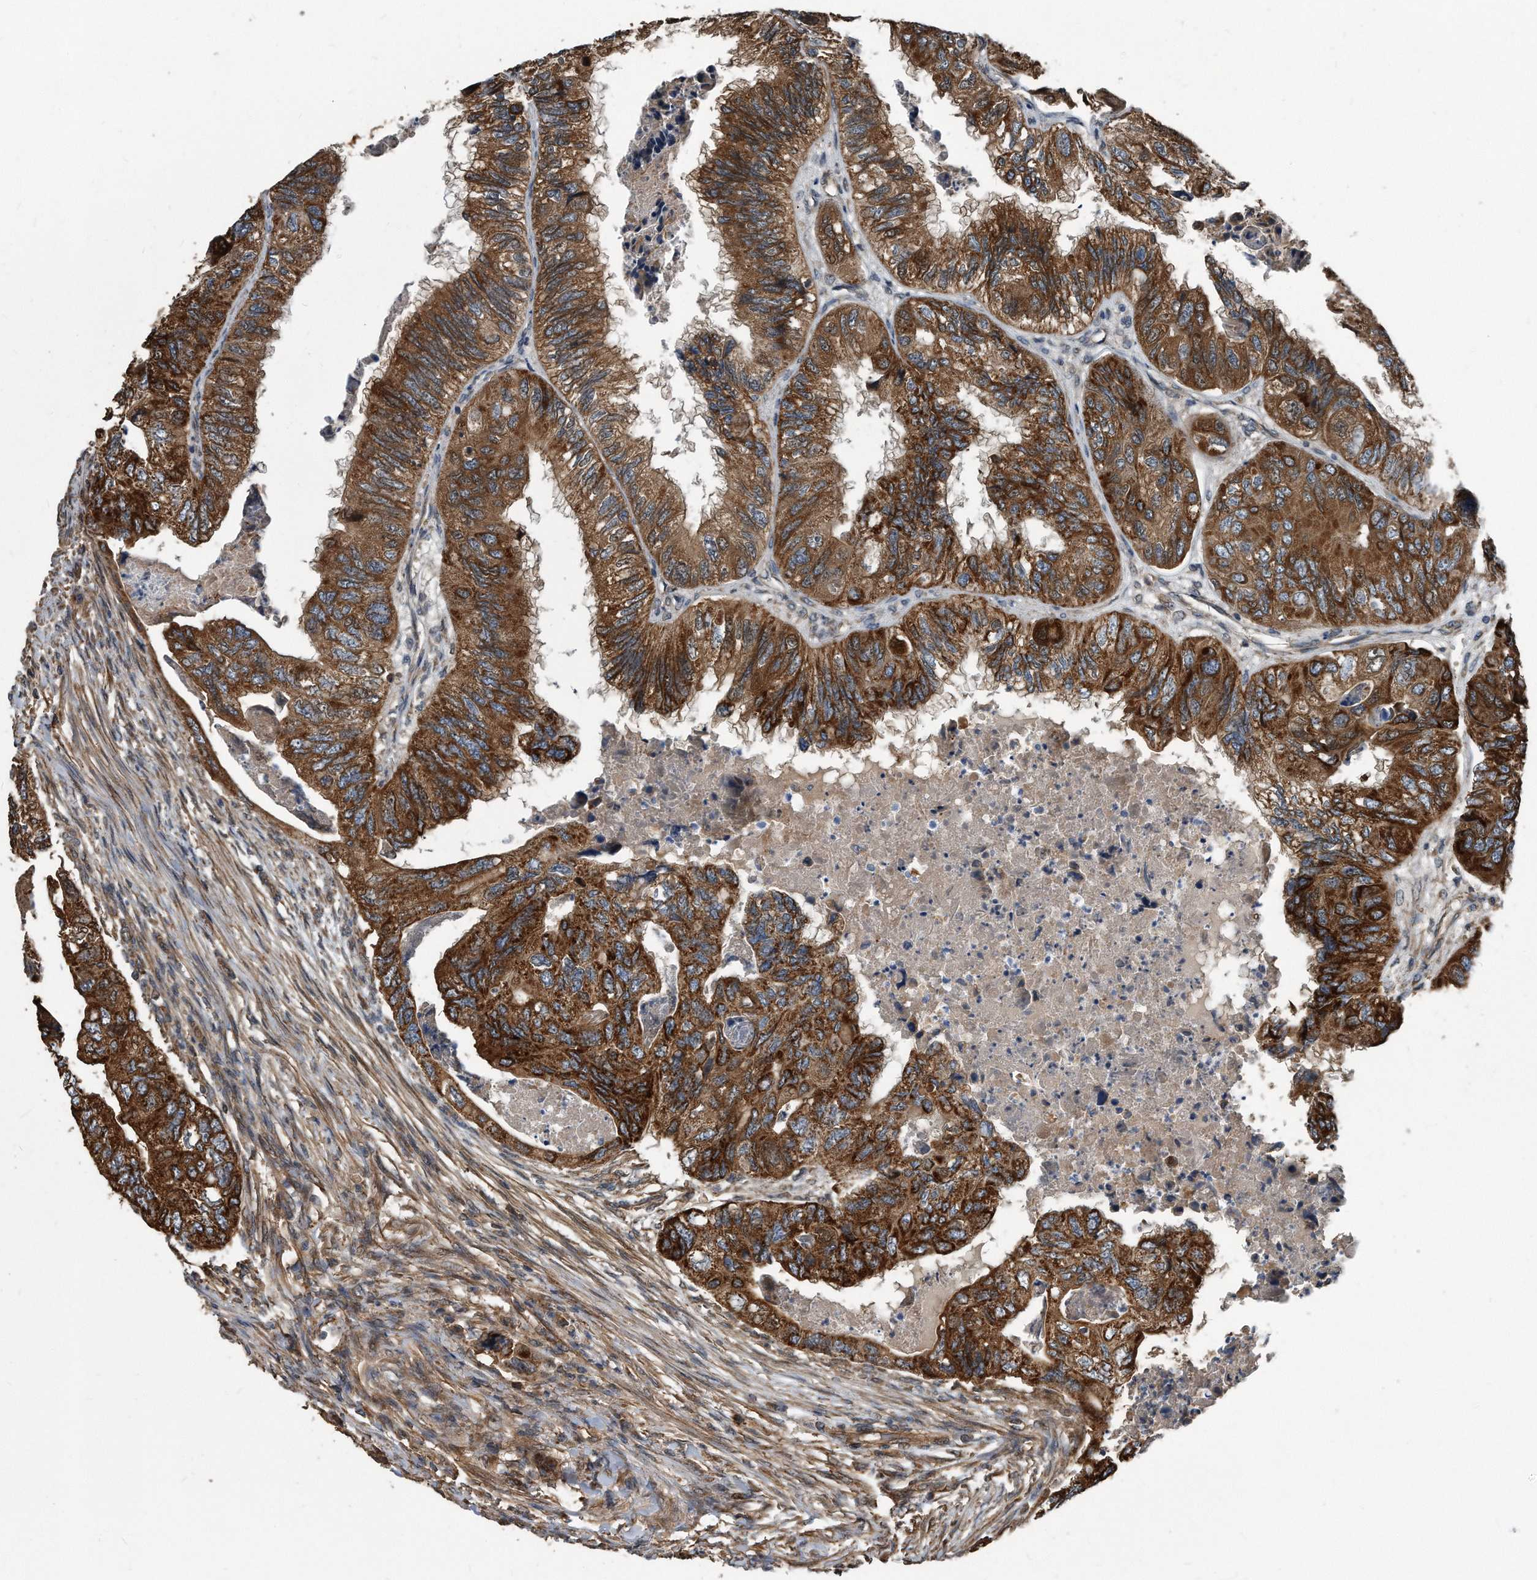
{"staining": {"intensity": "strong", "quantity": ">75%", "location": "cytoplasmic/membranous"}, "tissue": "colorectal cancer", "cell_type": "Tumor cells", "image_type": "cancer", "snomed": [{"axis": "morphology", "description": "Adenocarcinoma, NOS"}, {"axis": "topography", "description": "Rectum"}], "caption": "Protein expression analysis of human adenocarcinoma (colorectal) reveals strong cytoplasmic/membranous expression in approximately >75% of tumor cells. (DAB IHC, brown staining for protein, blue staining for nuclei).", "gene": "FAM136A", "patient": {"sex": "male", "age": 63}}